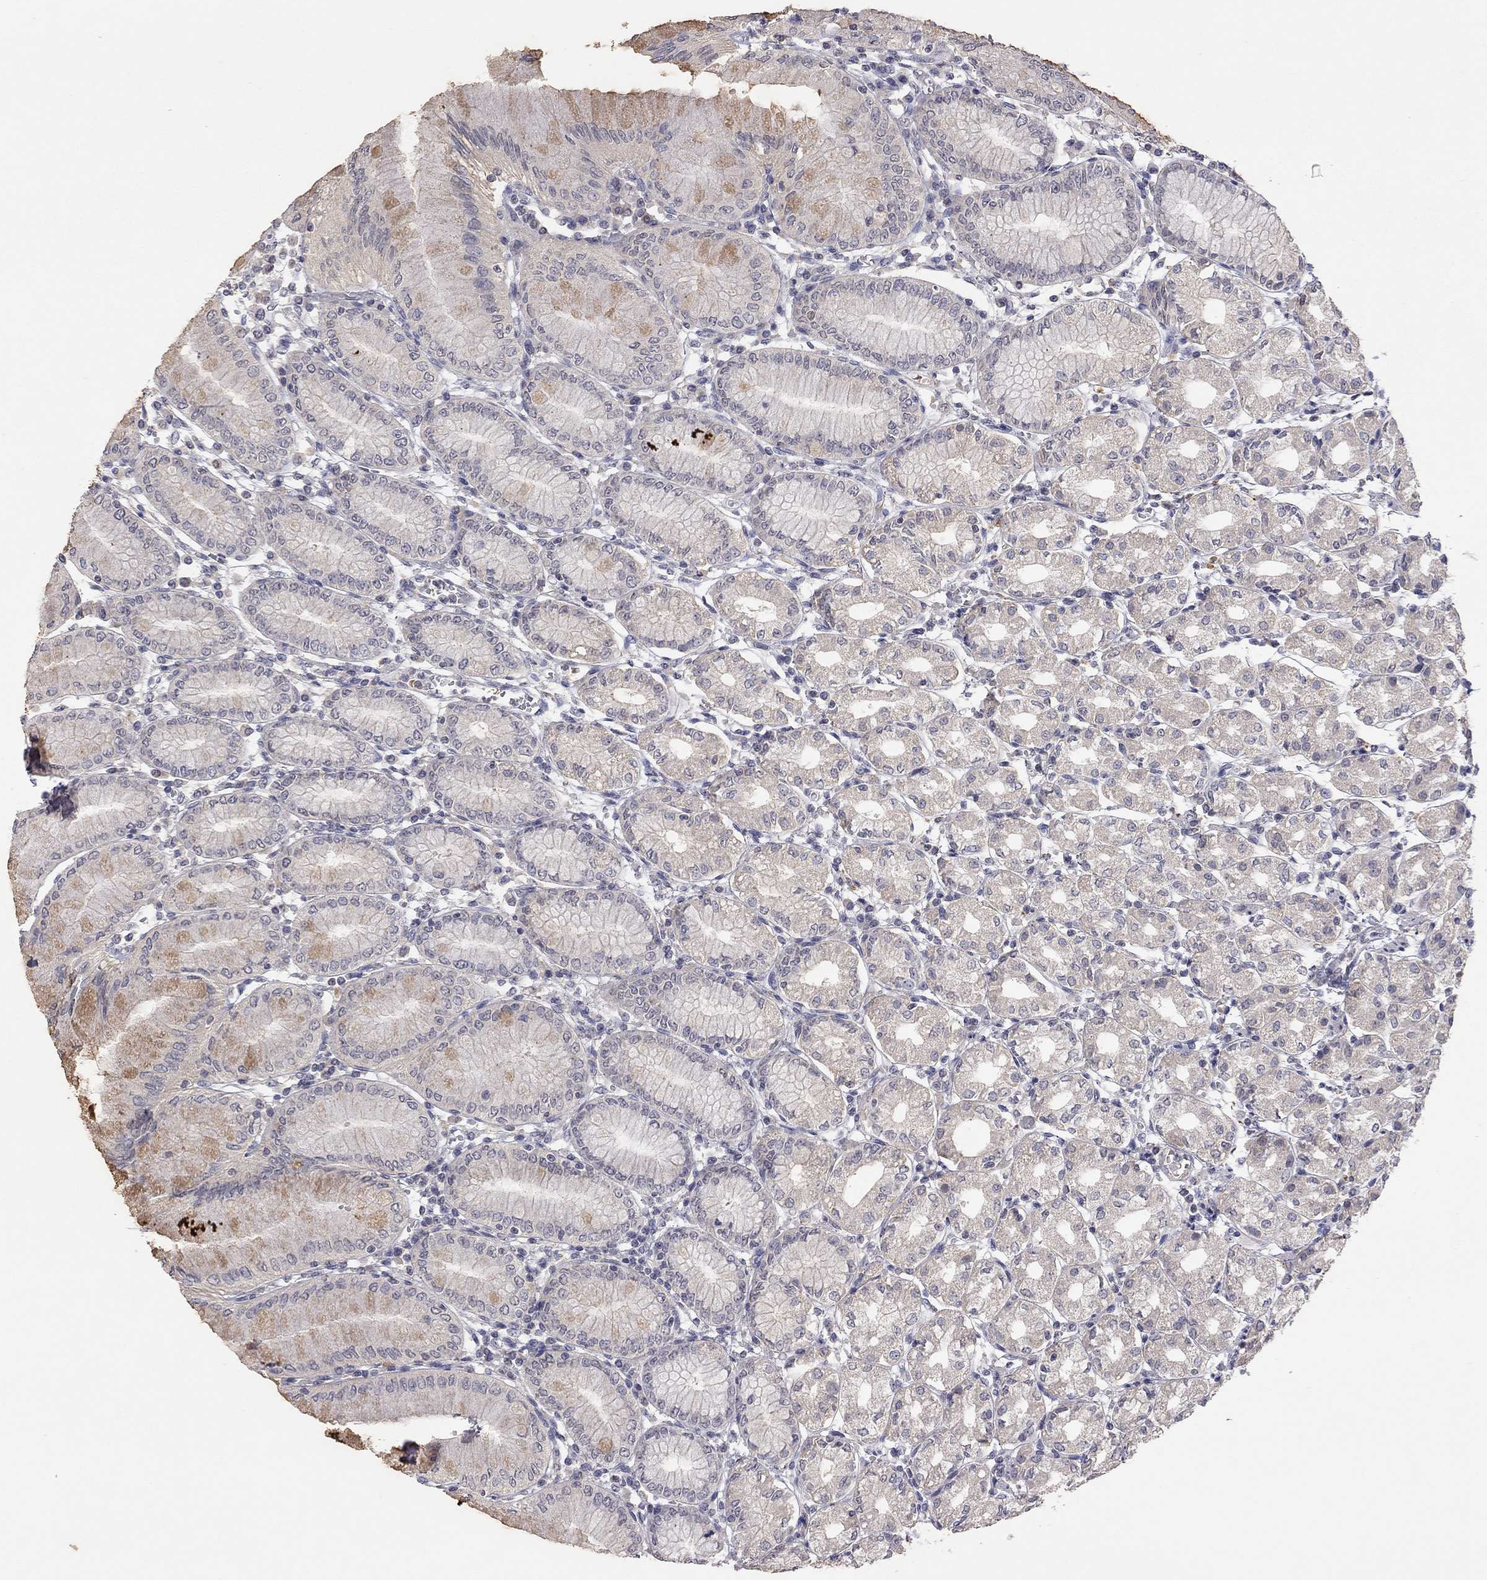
{"staining": {"intensity": "weak", "quantity": "<25%", "location": "cytoplasmic/membranous"}, "tissue": "stomach", "cell_type": "Glandular cells", "image_type": "normal", "snomed": [{"axis": "morphology", "description": "Normal tissue, NOS"}, {"axis": "topography", "description": "Skeletal muscle"}, {"axis": "topography", "description": "Stomach"}], "caption": "Micrograph shows no significant protein positivity in glandular cells of unremarkable stomach. (DAB (3,3'-diaminobenzidine) IHC with hematoxylin counter stain).", "gene": "SYT12", "patient": {"sex": "female", "age": 57}}